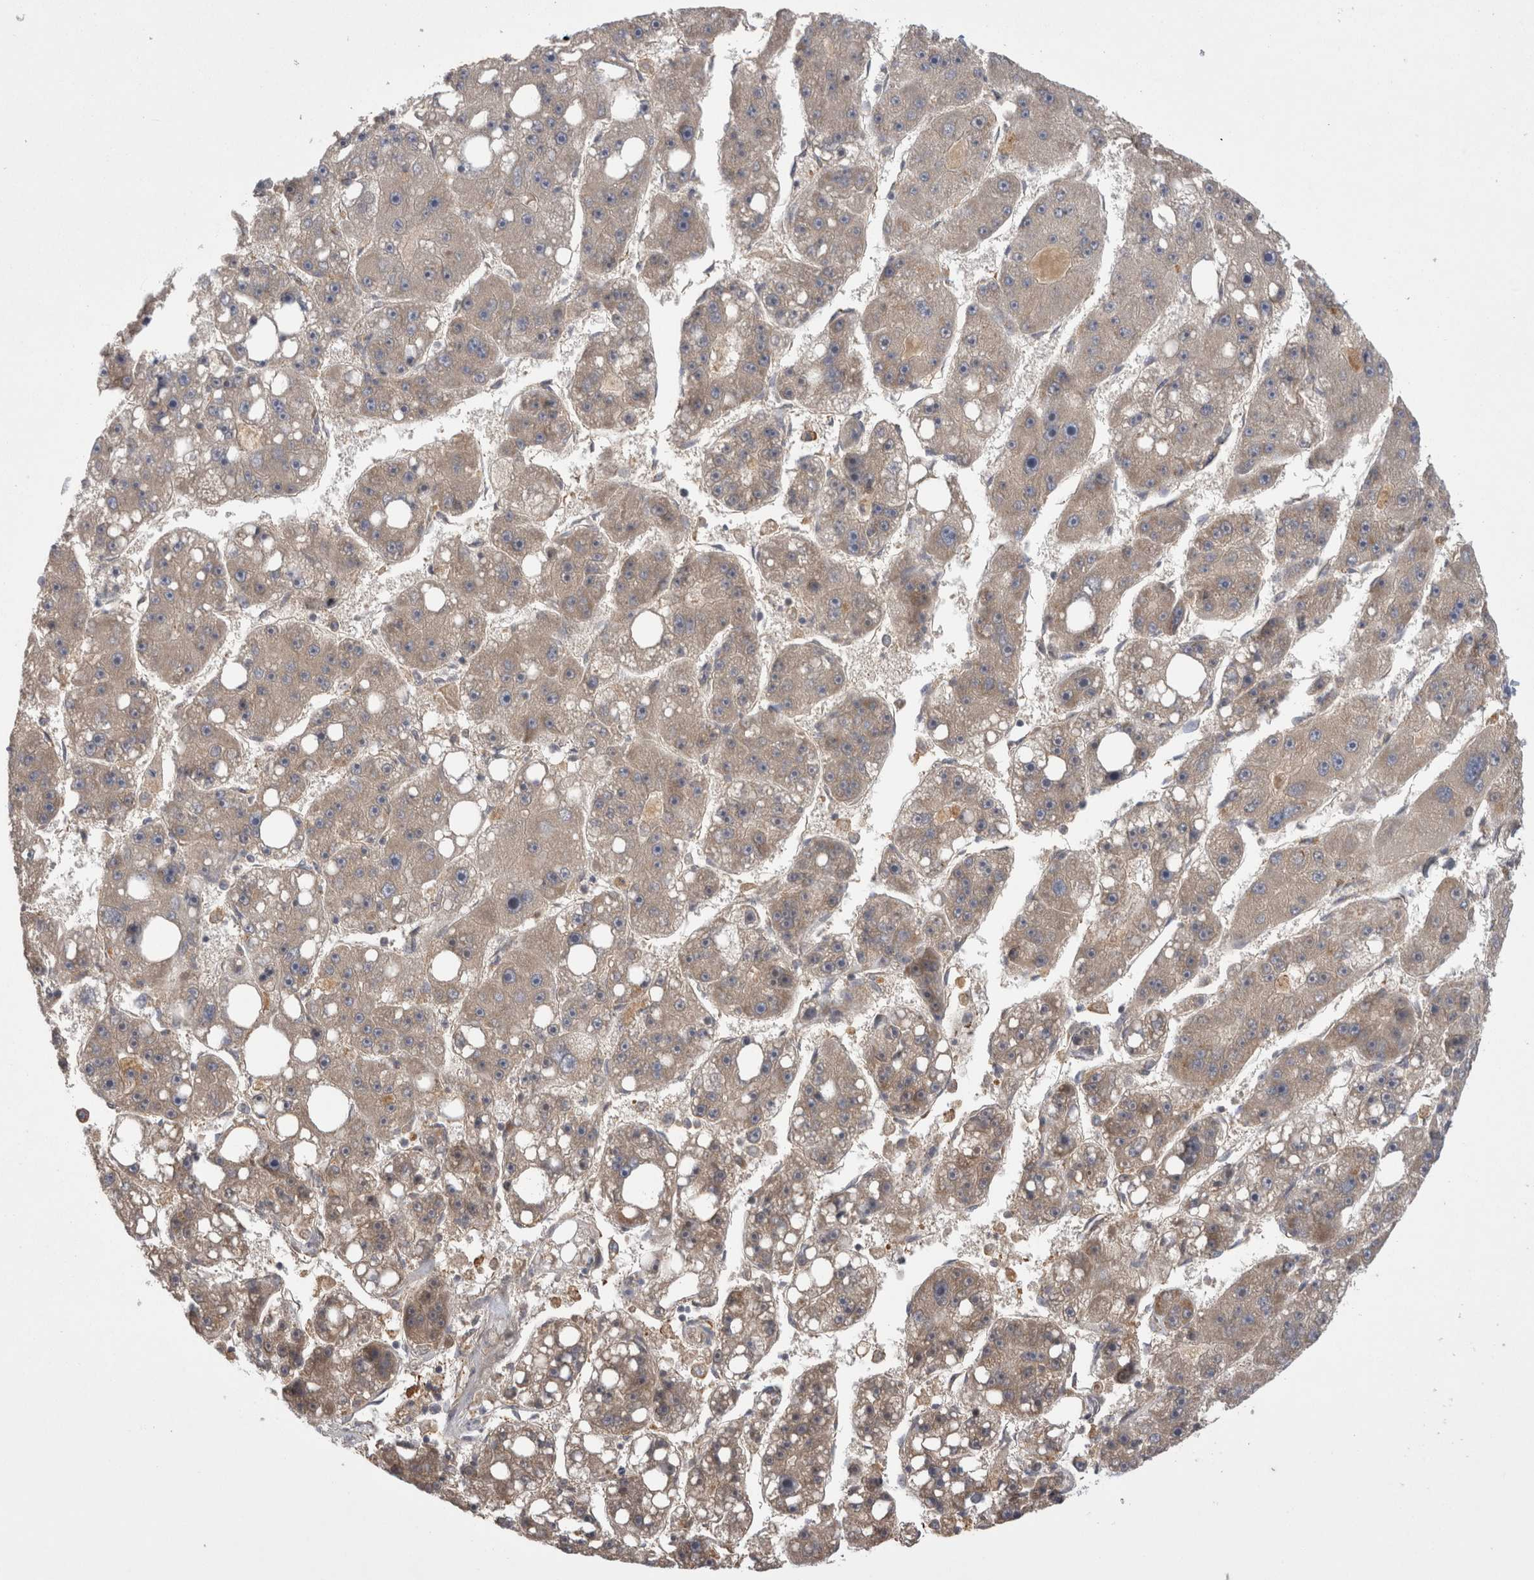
{"staining": {"intensity": "weak", "quantity": "<25%", "location": "cytoplasmic/membranous"}, "tissue": "liver cancer", "cell_type": "Tumor cells", "image_type": "cancer", "snomed": [{"axis": "morphology", "description": "Carcinoma, Hepatocellular, NOS"}, {"axis": "topography", "description": "Liver"}], "caption": "DAB immunohistochemical staining of human liver hepatocellular carcinoma demonstrates no significant positivity in tumor cells.", "gene": "DARS2", "patient": {"sex": "female", "age": 61}}